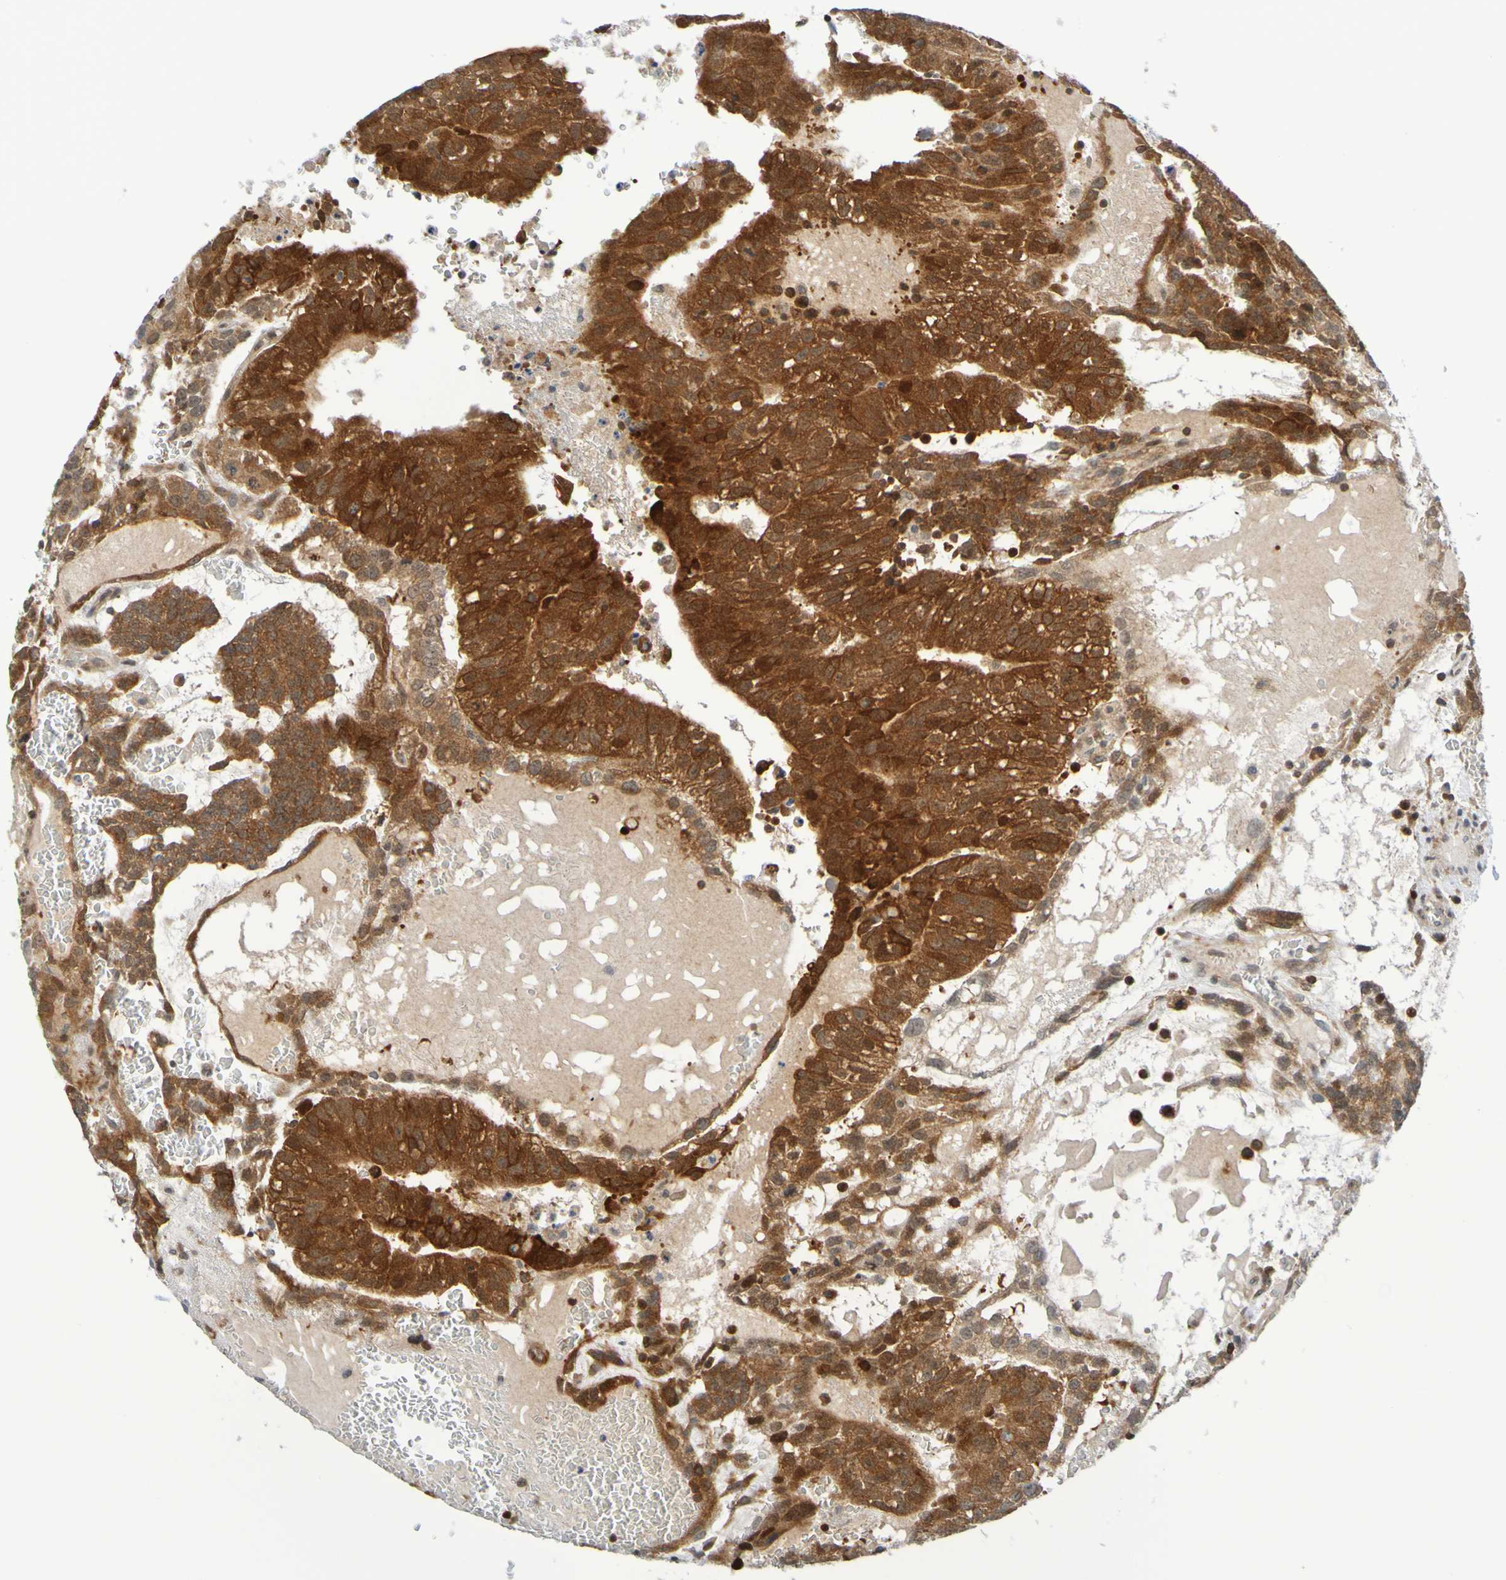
{"staining": {"intensity": "strong", "quantity": ">75%", "location": "cytoplasmic/membranous"}, "tissue": "testis cancer", "cell_type": "Tumor cells", "image_type": "cancer", "snomed": [{"axis": "morphology", "description": "Seminoma, NOS"}, {"axis": "morphology", "description": "Carcinoma, Embryonal, NOS"}, {"axis": "topography", "description": "Testis"}], "caption": "This micrograph displays immunohistochemistry (IHC) staining of embryonal carcinoma (testis), with high strong cytoplasmic/membranous expression in about >75% of tumor cells.", "gene": "ATIC", "patient": {"sex": "male", "age": 52}}